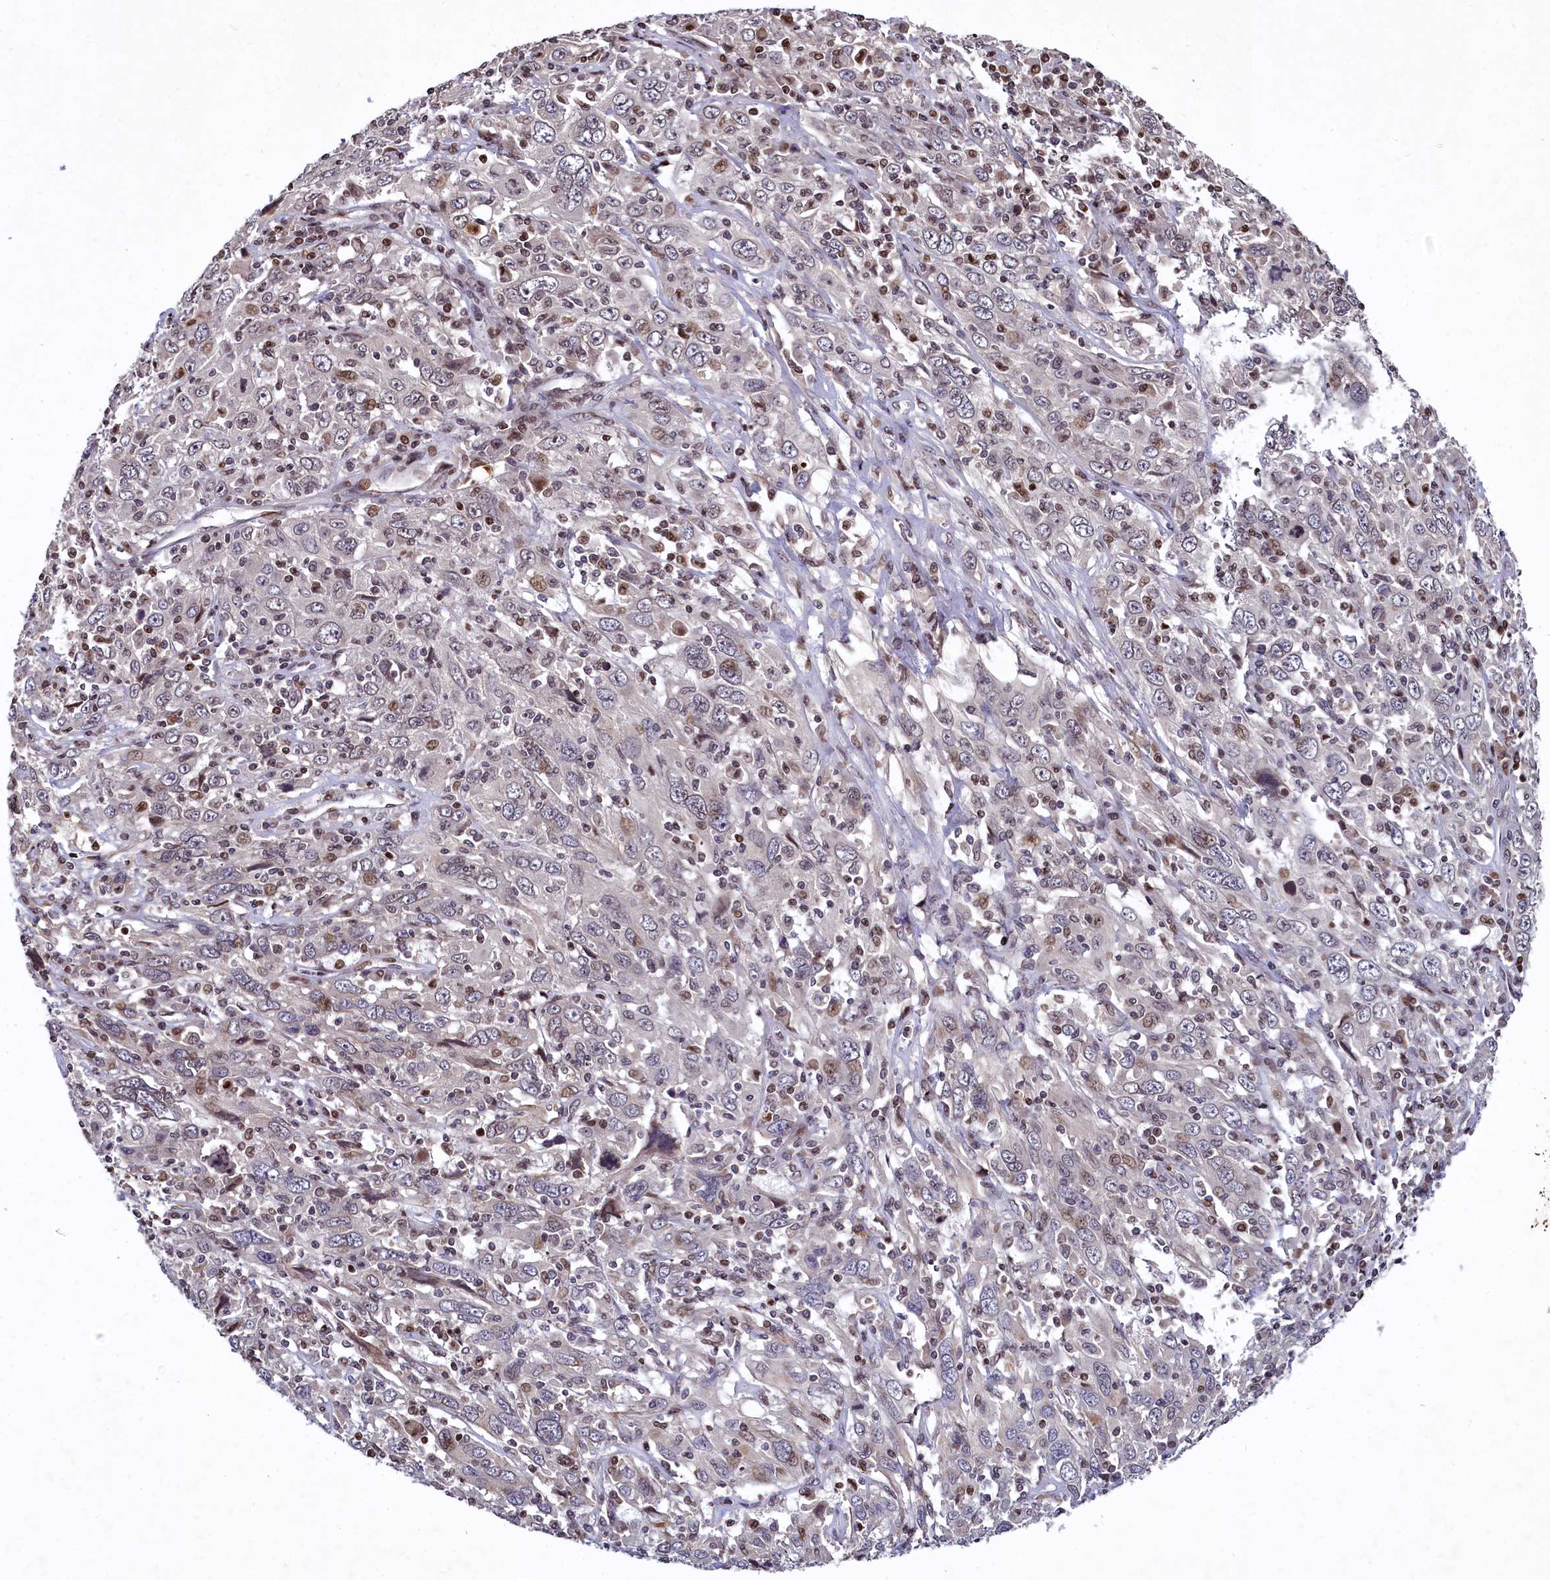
{"staining": {"intensity": "negative", "quantity": "none", "location": "none"}, "tissue": "cervical cancer", "cell_type": "Tumor cells", "image_type": "cancer", "snomed": [{"axis": "morphology", "description": "Squamous cell carcinoma, NOS"}, {"axis": "topography", "description": "Cervix"}], "caption": "Tumor cells are negative for protein expression in human squamous cell carcinoma (cervical).", "gene": "FAM217B", "patient": {"sex": "female", "age": 46}}